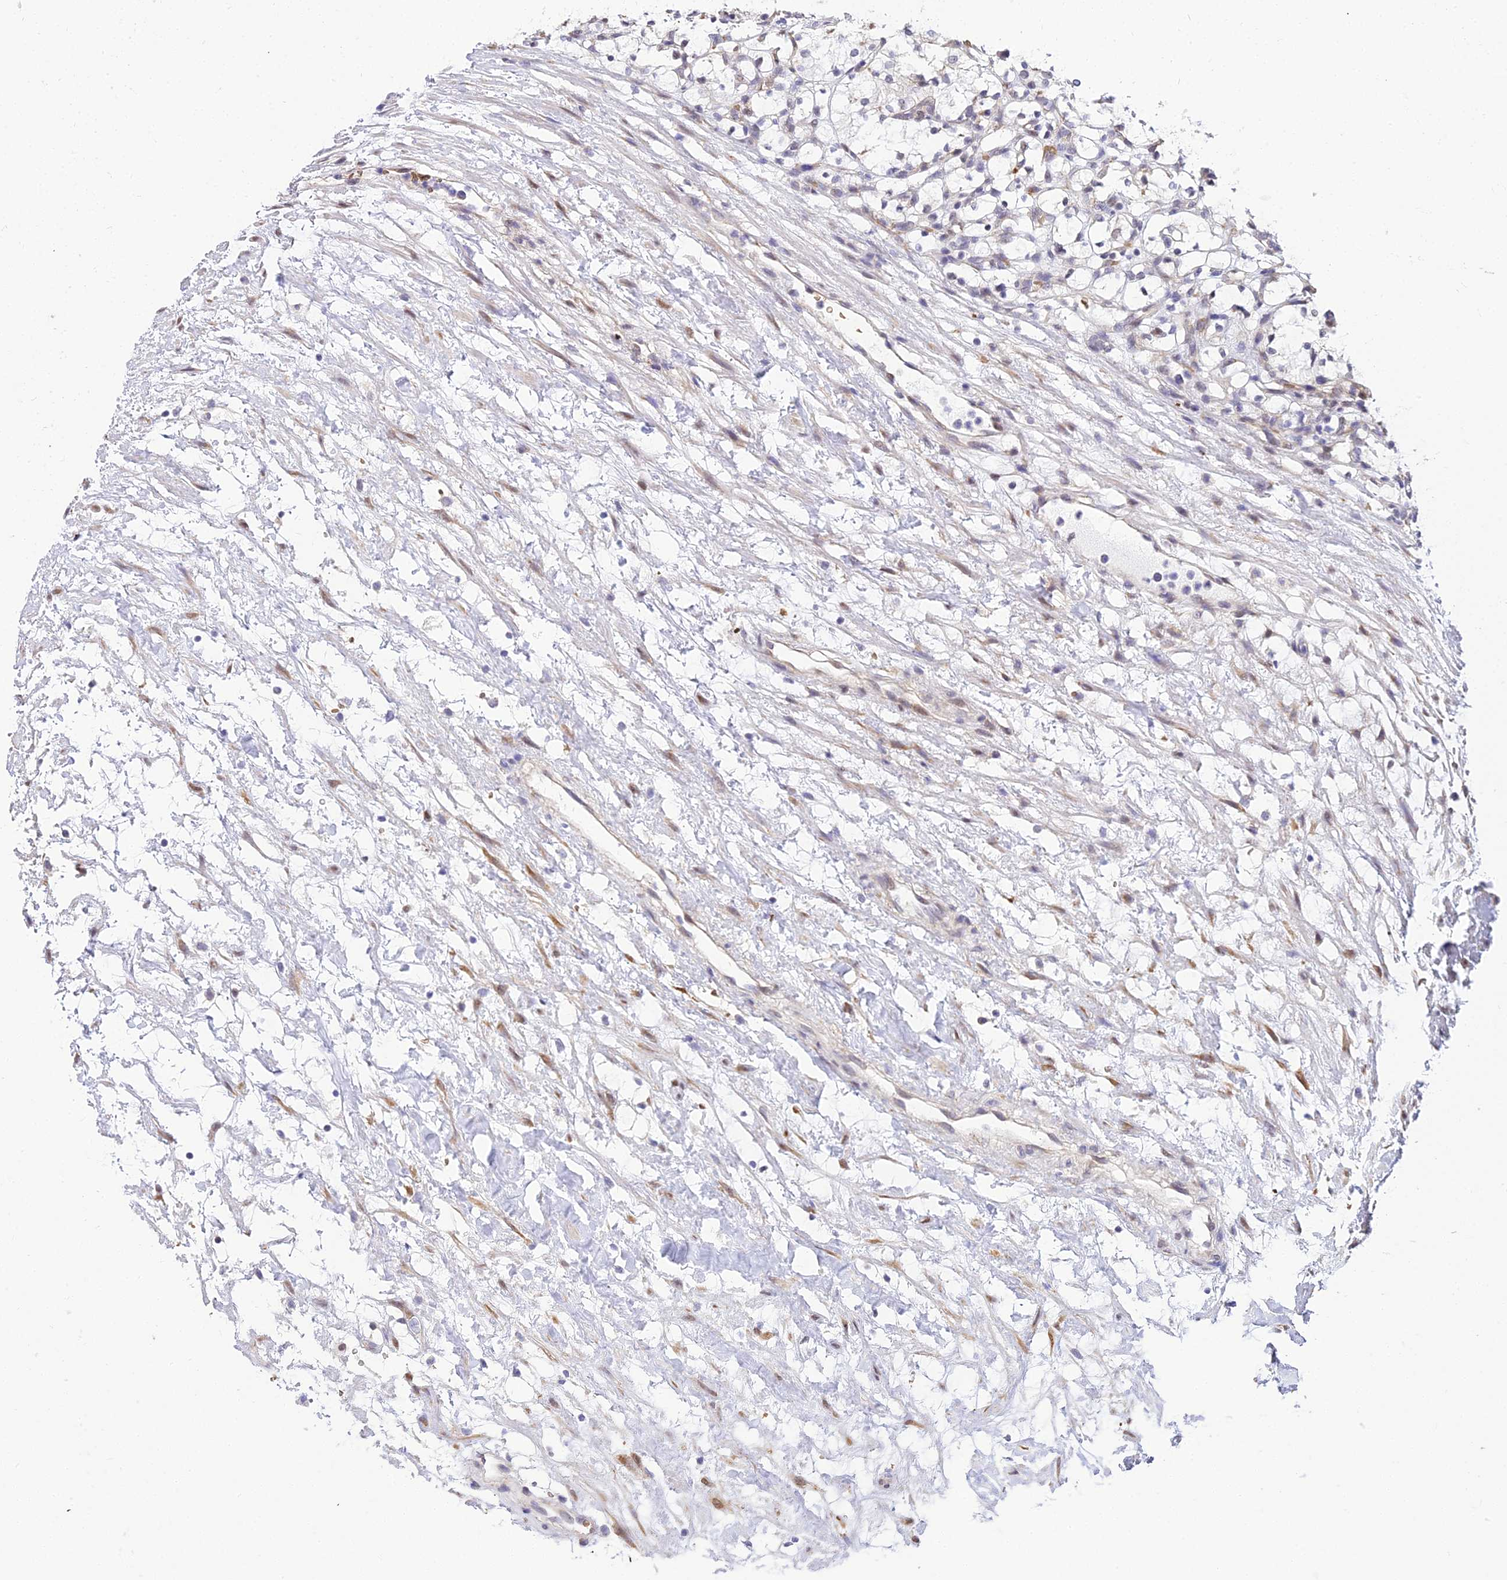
{"staining": {"intensity": "negative", "quantity": "none", "location": "none"}, "tissue": "renal cancer", "cell_type": "Tumor cells", "image_type": "cancer", "snomed": [{"axis": "morphology", "description": "Adenocarcinoma, NOS"}, {"axis": "topography", "description": "Kidney"}], "caption": "Immunohistochemical staining of renal cancer shows no significant staining in tumor cells. Brightfield microscopy of IHC stained with DAB (brown) and hematoxylin (blue), captured at high magnification.", "gene": "BCL9", "patient": {"sex": "female", "age": 69}}